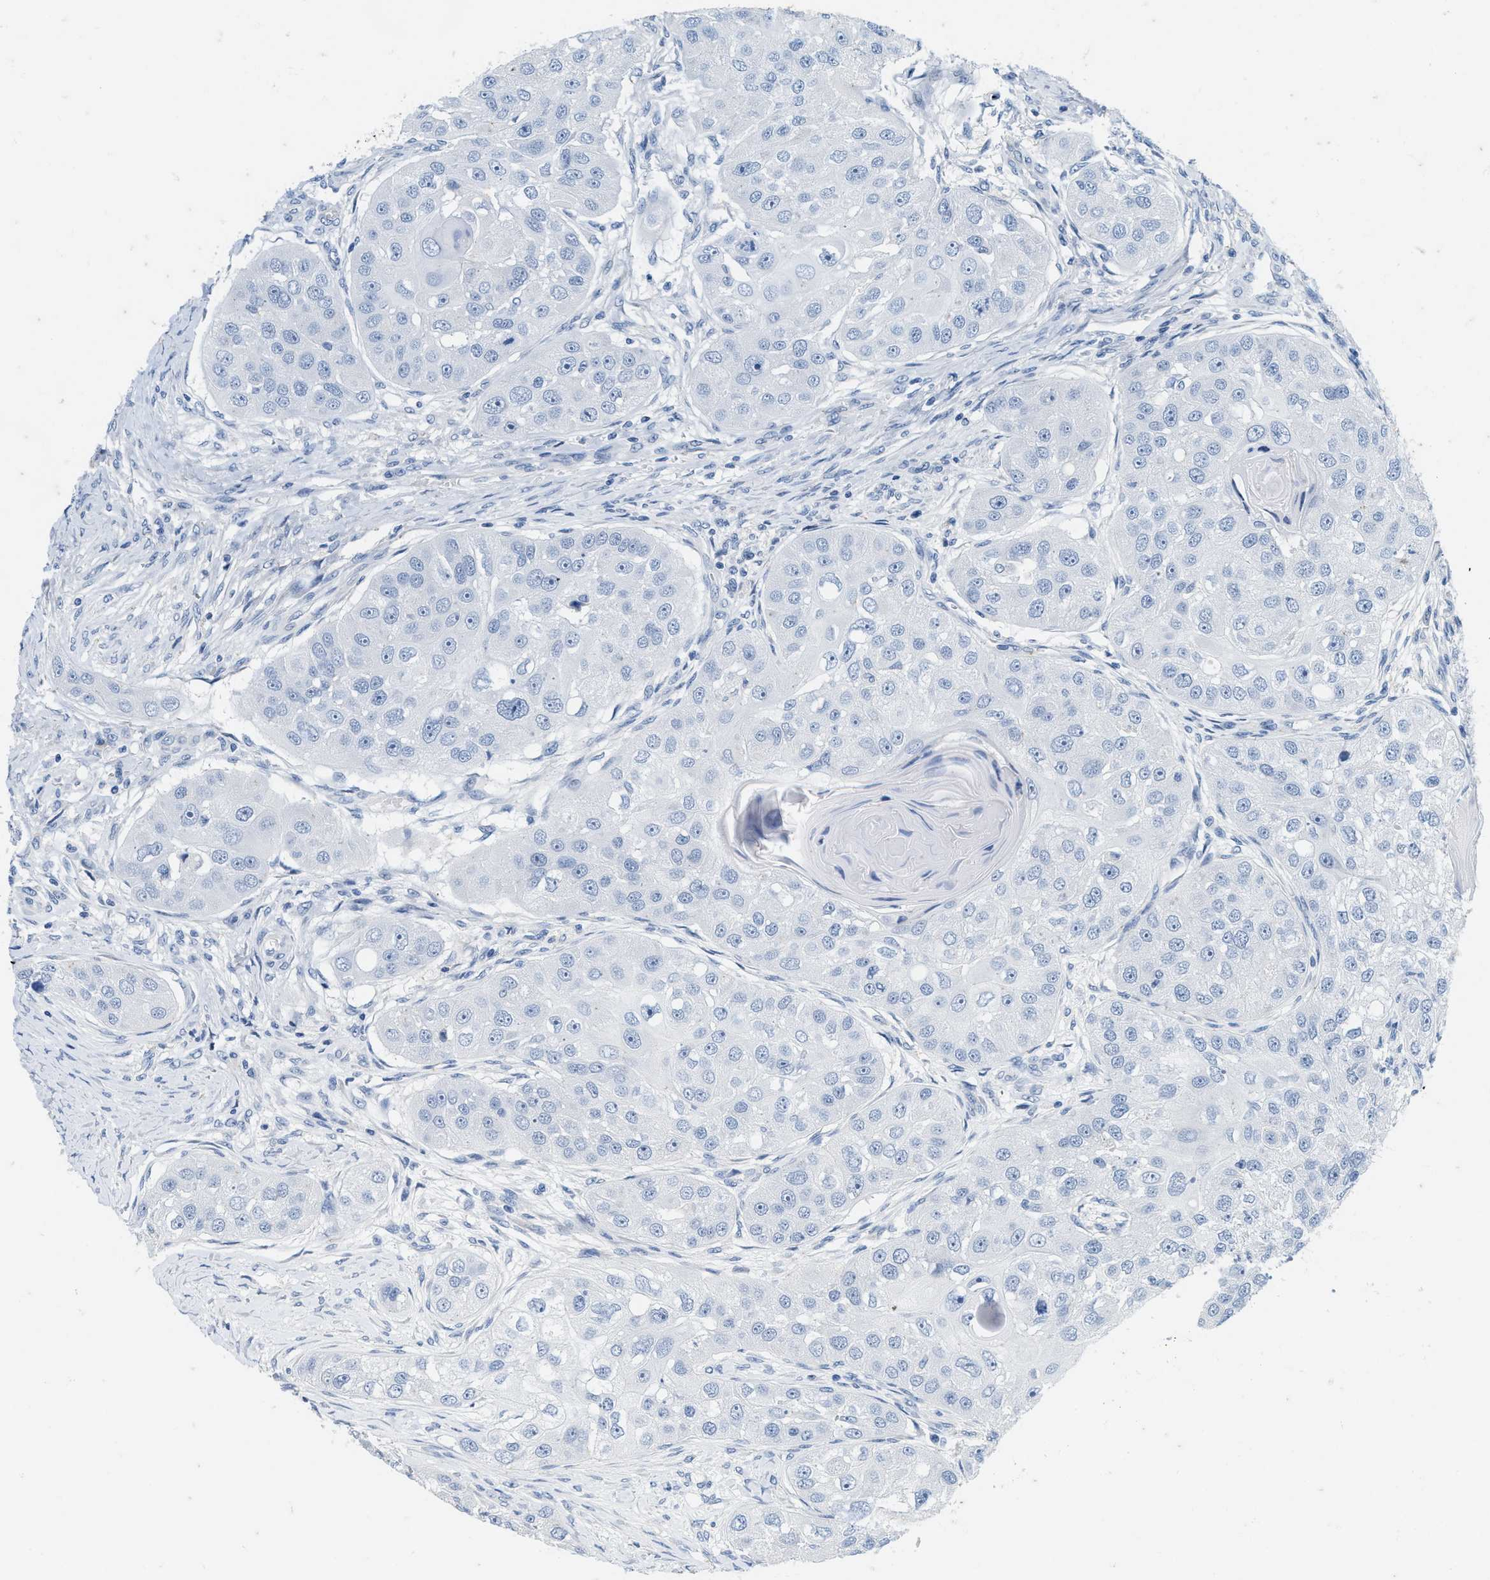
{"staining": {"intensity": "negative", "quantity": "none", "location": "none"}, "tissue": "head and neck cancer", "cell_type": "Tumor cells", "image_type": "cancer", "snomed": [{"axis": "morphology", "description": "Normal tissue, NOS"}, {"axis": "morphology", "description": "Squamous cell carcinoma, NOS"}, {"axis": "topography", "description": "Skeletal muscle"}, {"axis": "topography", "description": "Head-Neck"}], "caption": "The image exhibits no staining of tumor cells in squamous cell carcinoma (head and neck).", "gene": "ABCB11", "patient": {"sex": "male", "age": 51}}